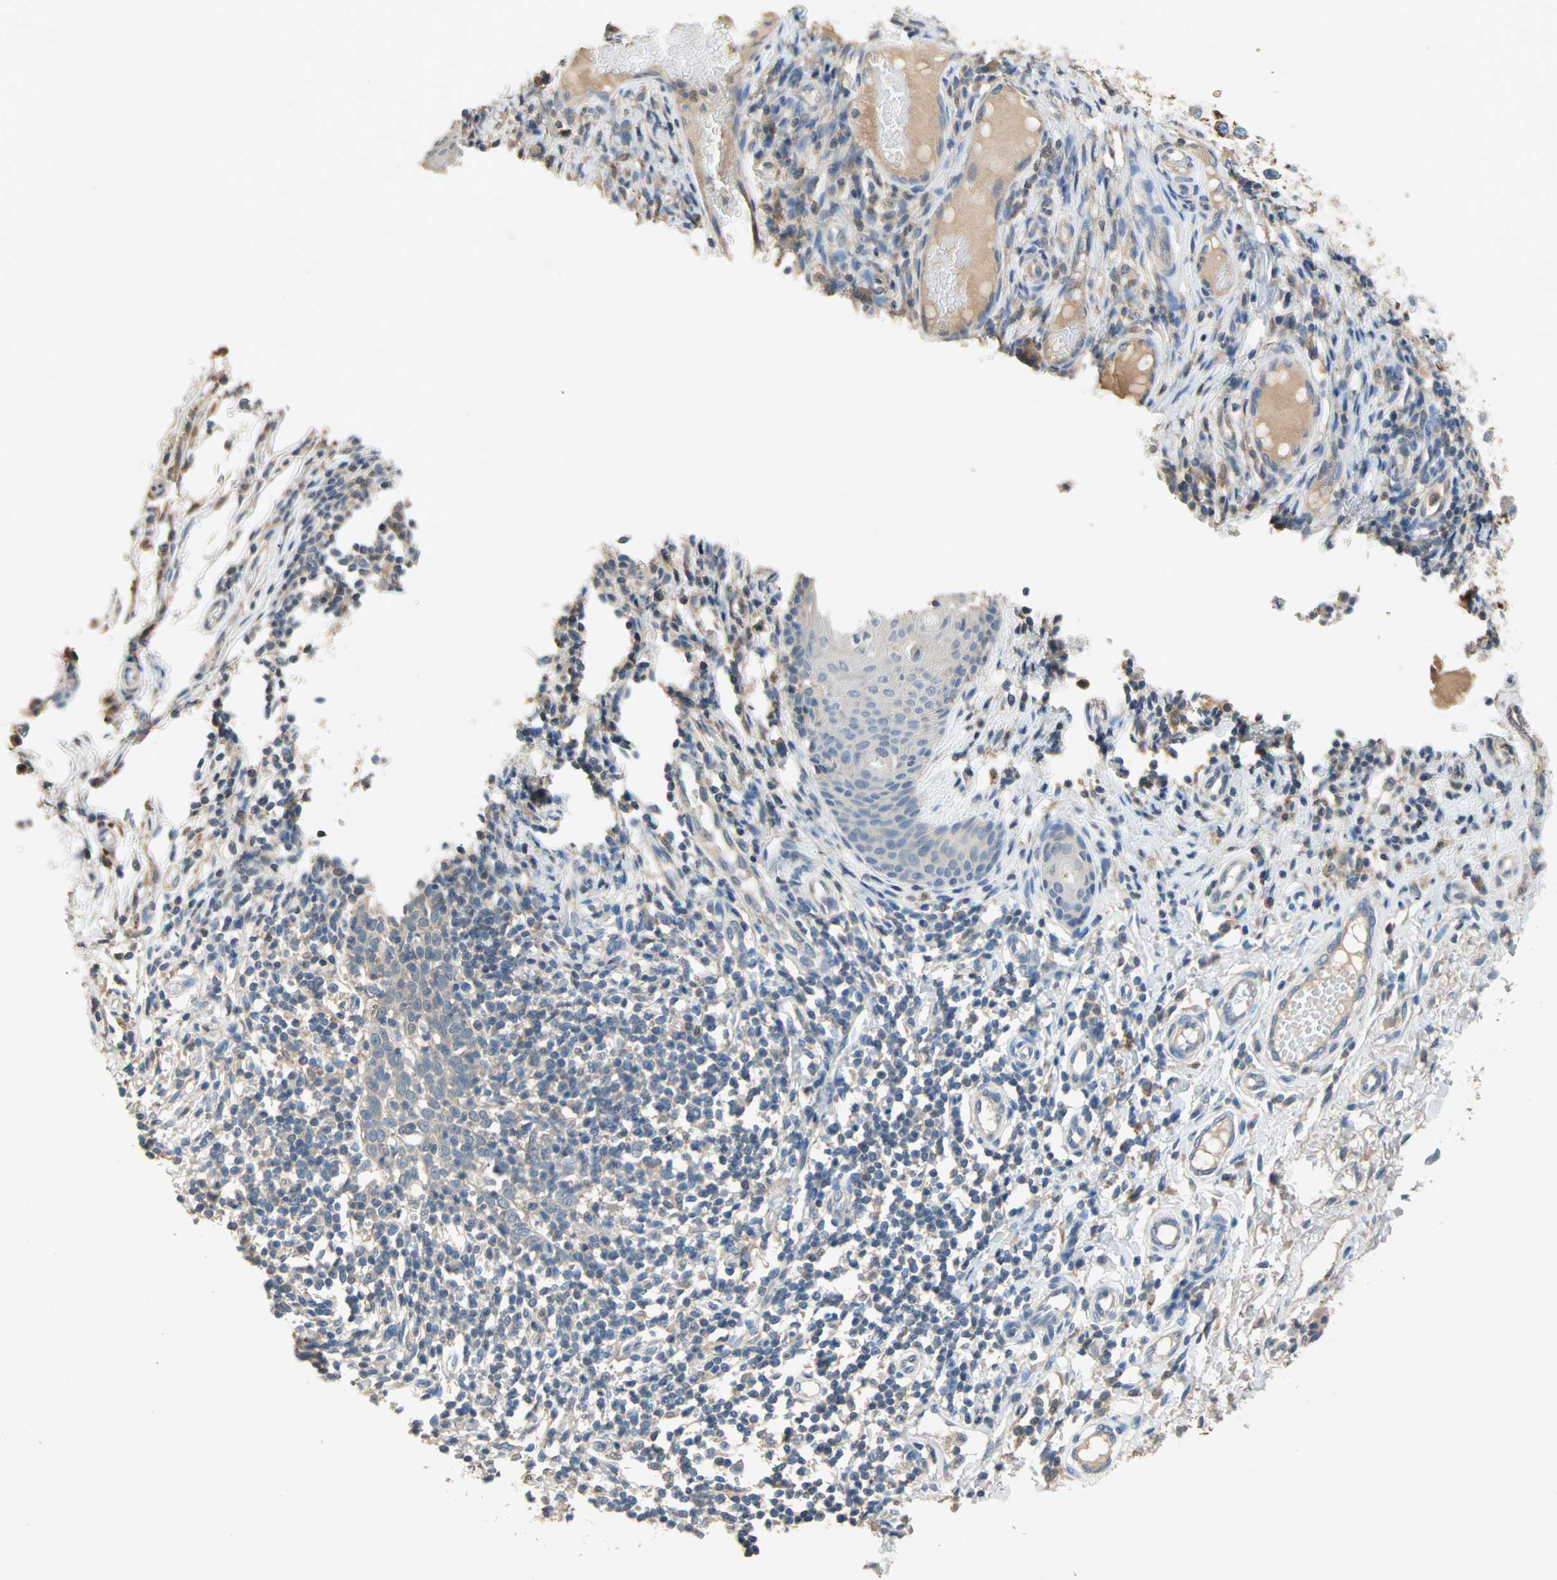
{"staining": {"intensity": "weak", "quantity": "25%-75%", "location": "cytoplasmic/membranous"}, "tissue": "skin cancer", "cell_type": "Tumor cells", "image_type": "cancer", "snomed": [{"axis": "morphology", "description": "Normal tissue, NOS"}, {"axis": "morphology", "description": "Basal cell carcinoma"}, {"axis": "topography", "description": "Skin"}], "caption": "A brown stain labels weak cytoplasmic/membranous positivity of a protein in basal cell carcinoma (skin) tumor cells.", "gene": "ADAP1", "patient": {"sex": "male", "age": 87}}